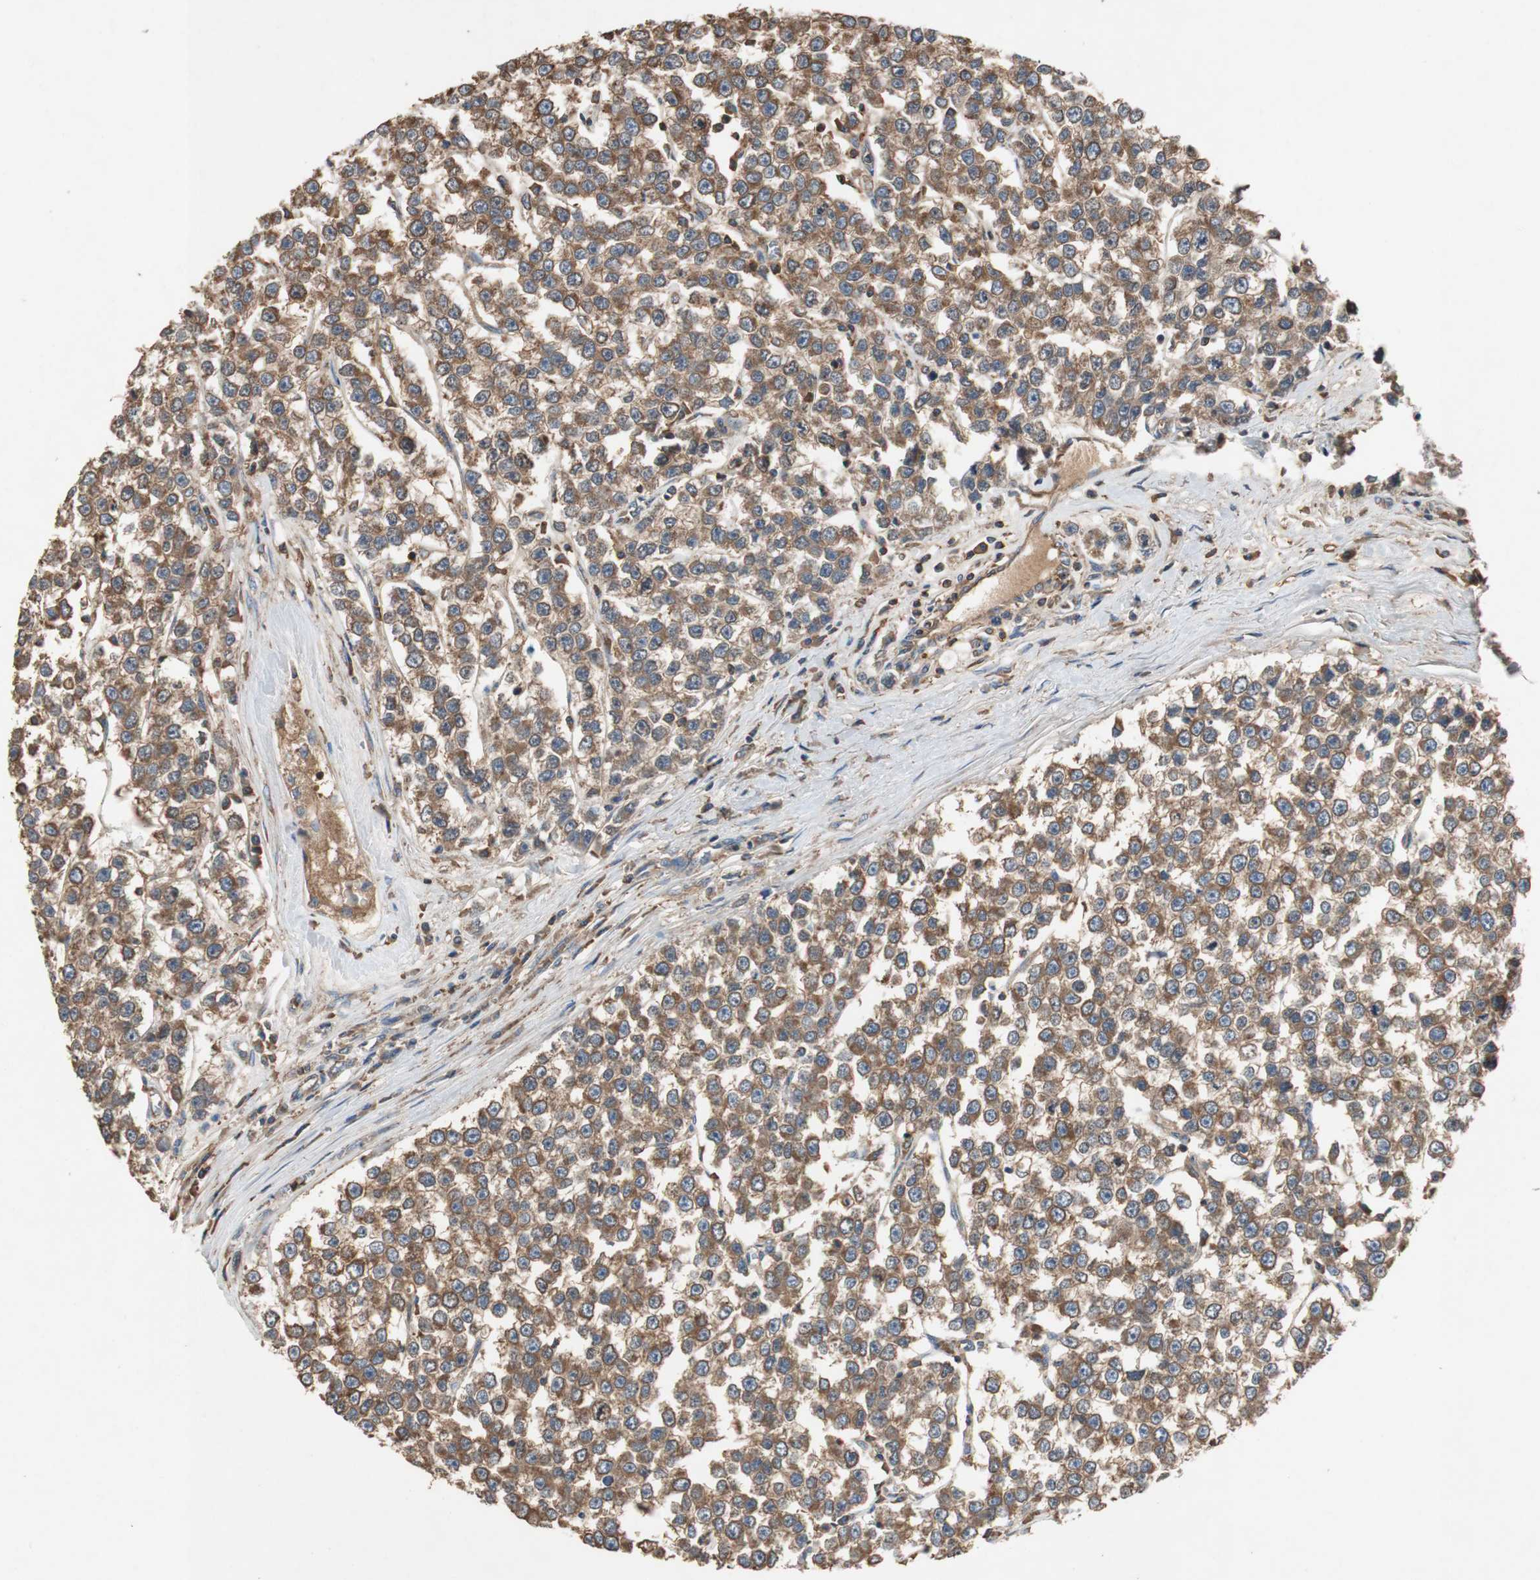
{"staining": {"intensity": "moderate", "quantity": ">75%", "location": "cytoplasmic/membranous"}, "tissue": "testis cancer", "cell_type": "Tumor cells", "image_type": "cancer", "snomed": [{"axis": "morphology", "description": "Seminoma, NOS"}, {"axis": "morphology", "description": "Carcinoma, Embryonal, NOS"}, {"axis": "topography", "description": "Testis"}], "caption": "Immunohistochemistry photomicrograph of human testis cancer (embryonal carcinoma) stained for a protein (brown), which demonstrates medium levels of moderate cytoplasmic/membranous staining in about >75% of tumor cells.", "gene": "TNFRSF14", "patient": {"sex": "male", "age": 52}}